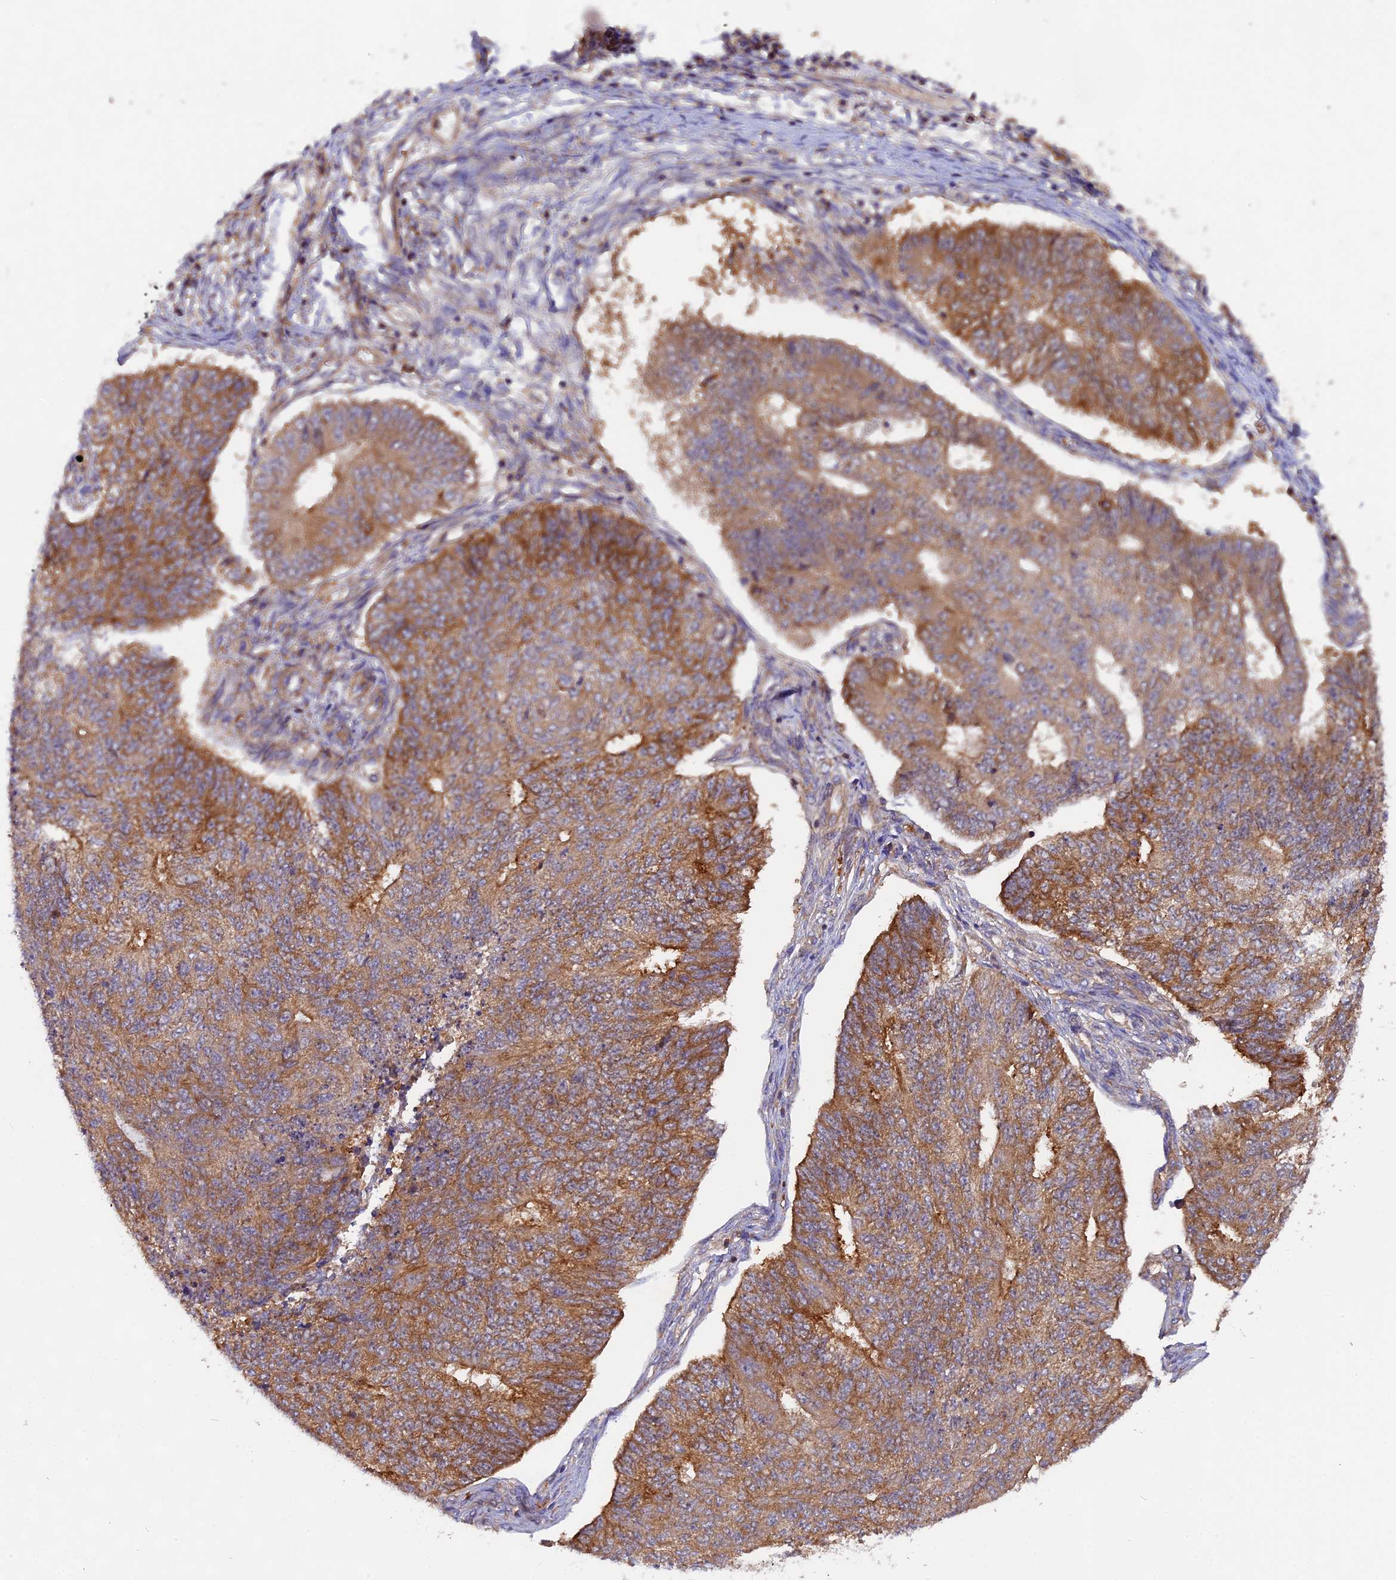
{"staining": {"intensity": "moderate", "quantity": ">75%", "location": "cytoplasmic/membranous"}, "tissue": "endometrial cancer", "cell_type": "Tumor cells", "image_type": "cancer", "snomed": [{"axis": "morphology", "description": "Adenocarcinoma, NOS"}, {"axis": "topography", "description": "Endometrium"}], "caption": "Tumor cells show medium levels of moderate cytoplasmic/membranous positivity in approximately >75% of cells in endometrial cancer (adenocarcinoma).", "gene": "MYO9B", "patient": {"sex": "female", "age": 32}}